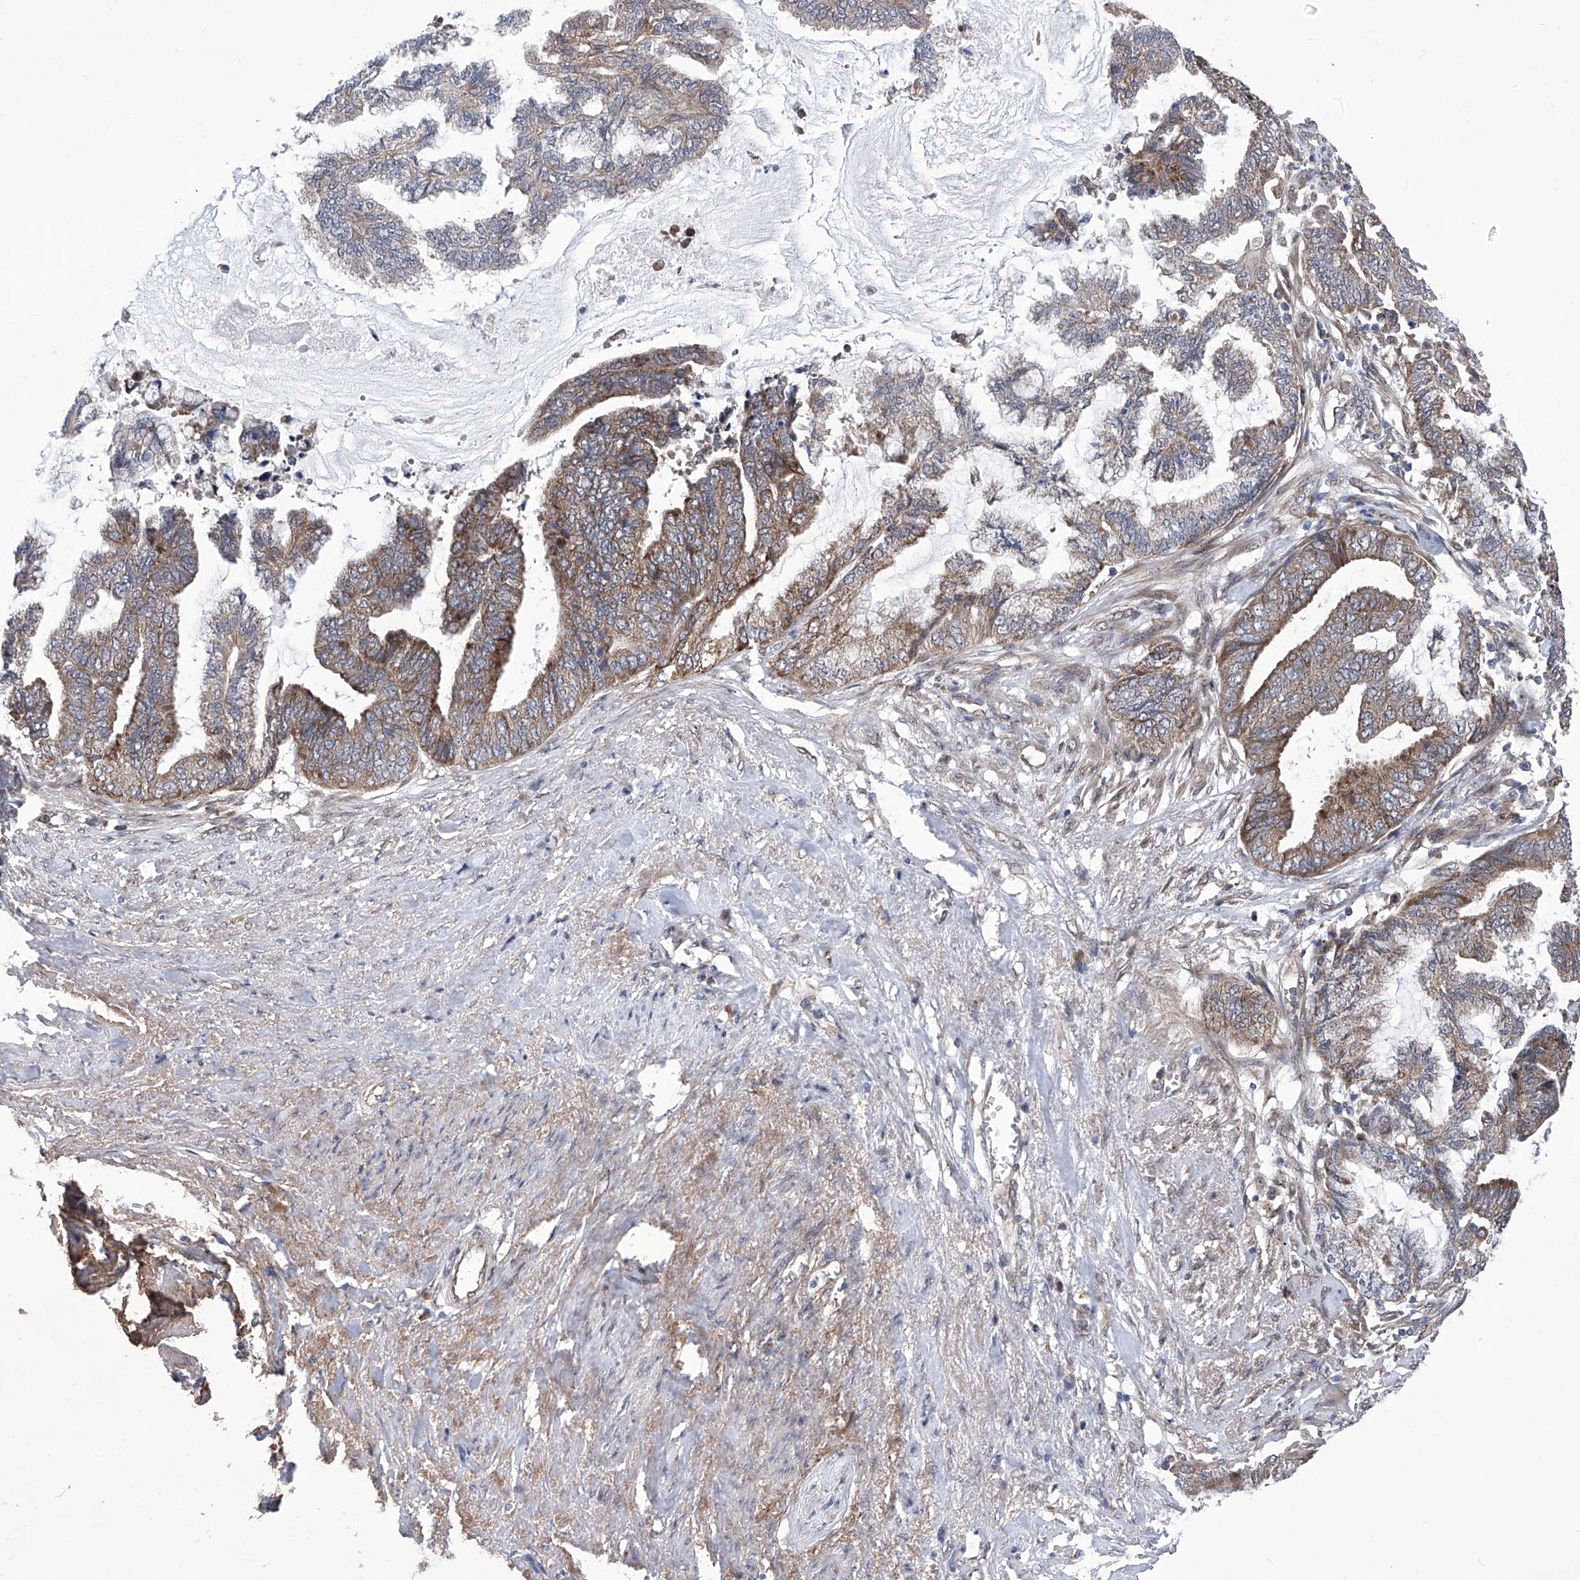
{"staining": {"intensity": "moderate", "quantity": "25%-75%", "location": "cytoplasmic/membranous"}, "tissue": "endometrial cancer", "cell_type": "Tumor cells", "image_type": "cancer", "snomed": [{"axis": "morphology", "description": "Adenocarcinoma, NOS"}, {"axis": "topography", "description": "Endometrium"}], "caption": "DAB (3,3'-diaminobenzidine) immunohistochemical staining of endometrial adenocarcinoma demonstrates moderate cytoplasmic/membranous protein positivity in approximately 25%-75% of tumor cells. Ihc stains the protein of interest in brown and the nuclei are stained blue.", "gene": "KTI12", "patient": {"sex": "female", "age": 86}}